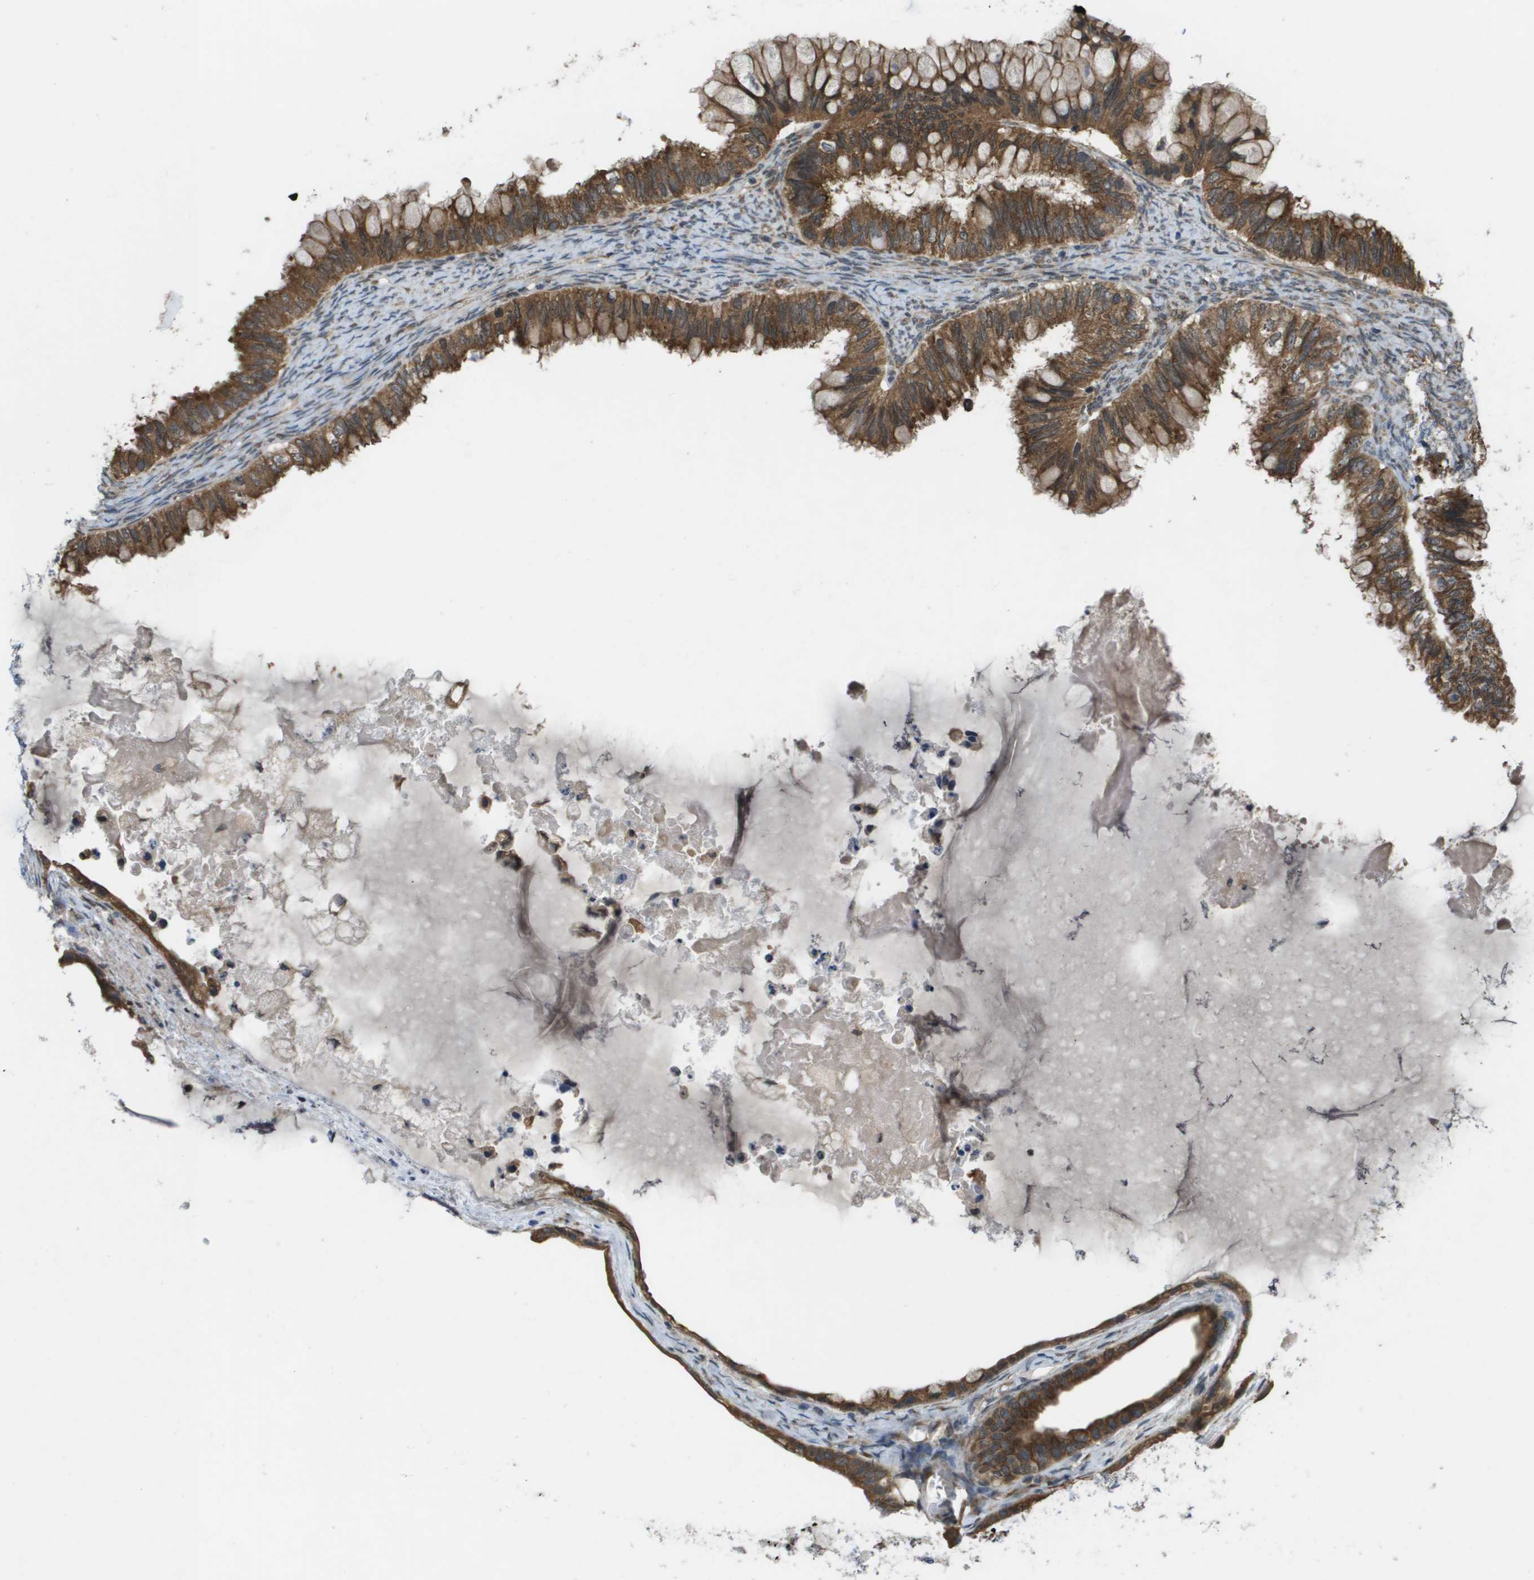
{"staining": {"intensity": "moderate", "quantity": ">75%", "location": "cytoplasmic/membranous"}, "tissue": "ovarian cancer", "cell_type": "Tumor cells", "image_type": "cancer", "snomed": [{"axis": "morphology", "description": "Cystadenocarcinoma, mucinous, NOS"}, {"axis": "topography", "description": "Ovary"}], "caption": "DAB (3,3'-diaminobenzidine) immunohistochemical staining of human ovarian cancer (mucinous cystadenocarcinoma) exhibits moderate cytoplasmic/membranous protein expression in approximately >75% of tumor cells. Immunohistochemistry (ihc) stains the protein of interest in brown and the nuclei are stained blue.", "gene": "IFNLR1", "patient": {"sex": "female", "age": 80}}